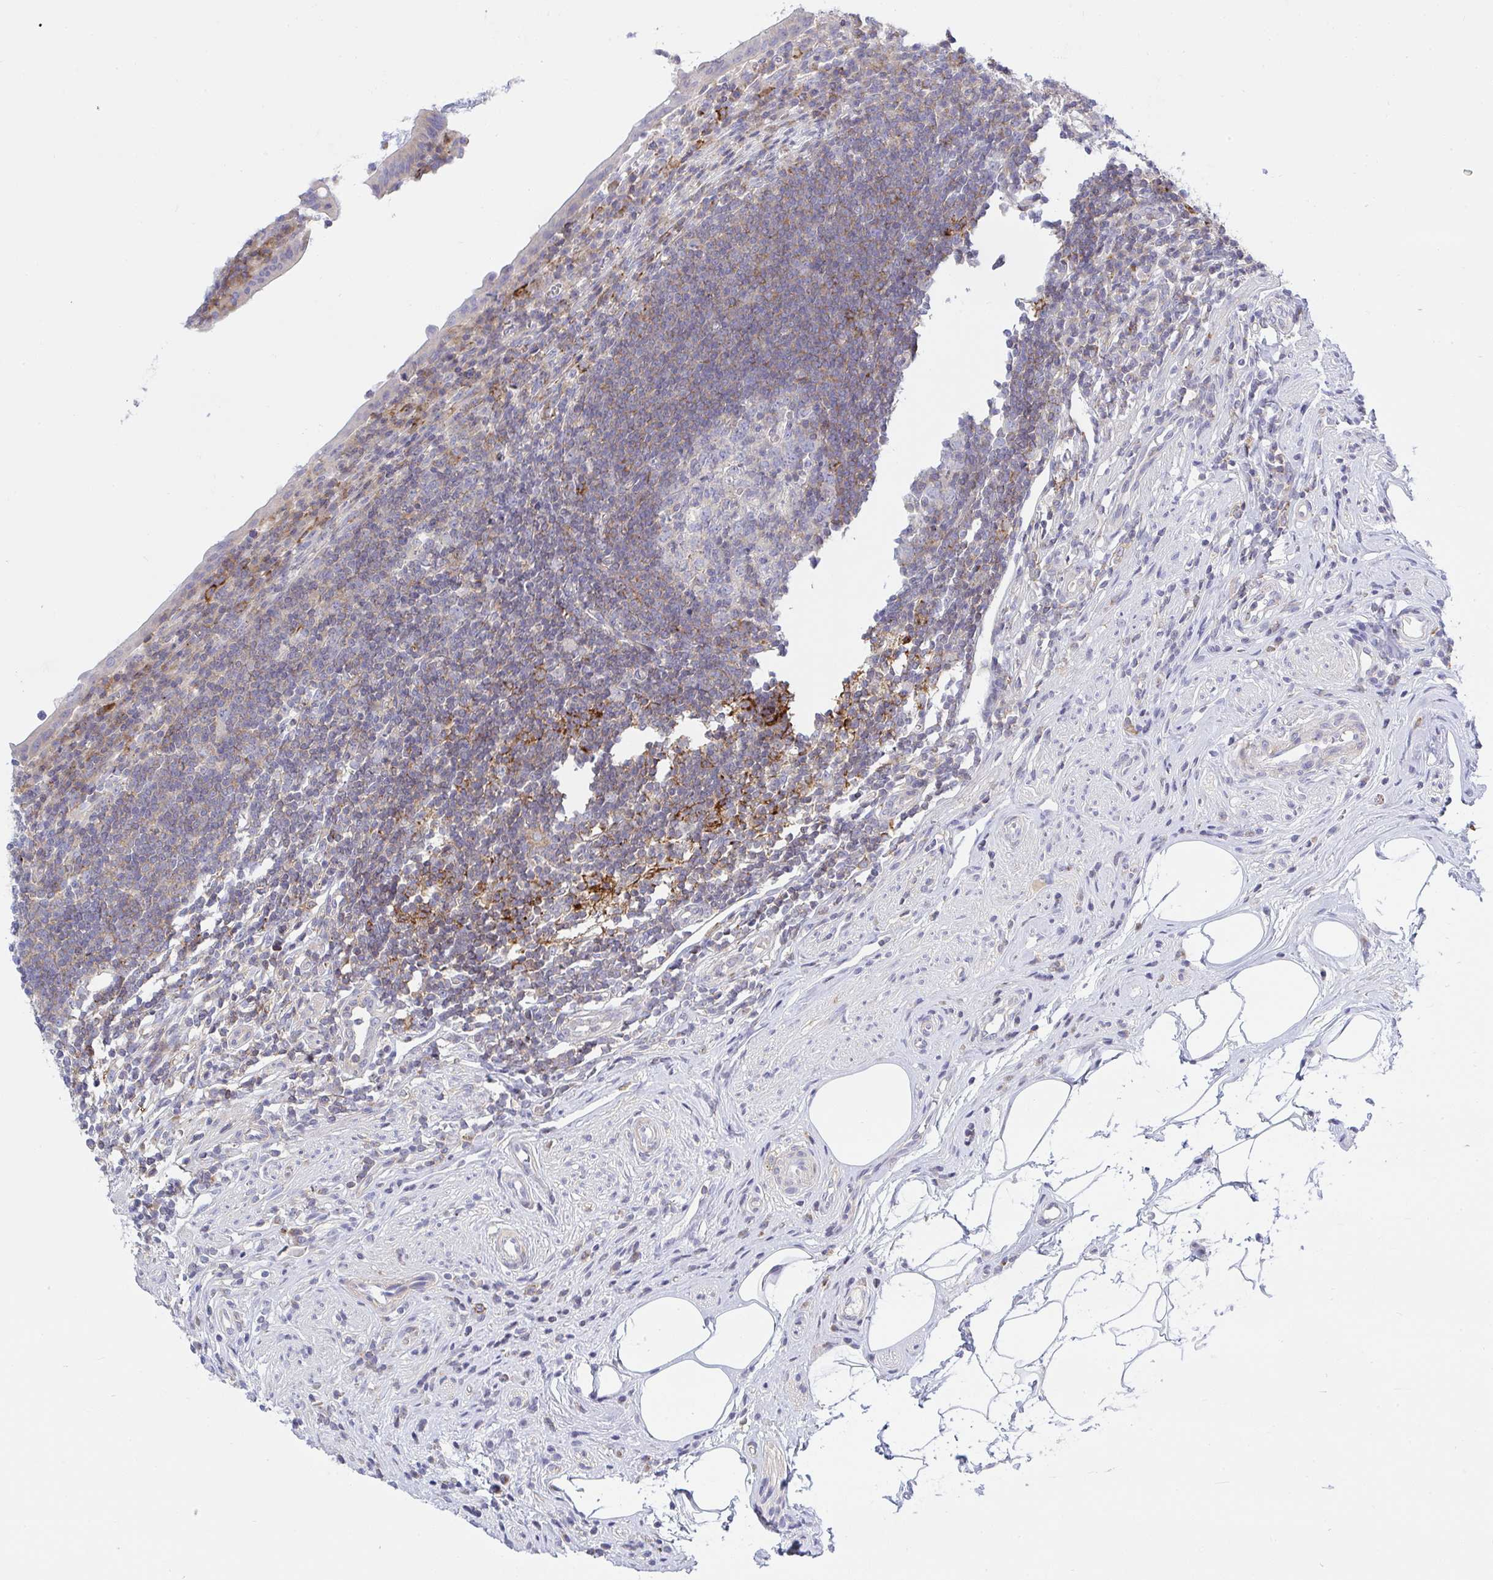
{"staining": {"intensity": "moderate", "quantity": ">75%", "location": "cytoplasmic/membranous"}, "tissue": "appendix", "cell_type": "Glandular cells", "image_type": "normal", "snomed": [{"axis": "morphology", "description": "Normal tissue, NOS"}, {"axis": "topography", "description": "Appendix"}], "caption": "Immunohistochemistry (IHC) staining of normal appendix, which displays medium levels of moderate cytoplasmic/membranous expression in about >75% of glandular cells indicating moderate cytoplasmic/membranous protein staining. The staining was performed using DAB (brown) for protein detection and nuclei were counterstained in hematoxylin (blue).", "gene": "FRMD3", "patient": {"sex": "female", "age": 56}}